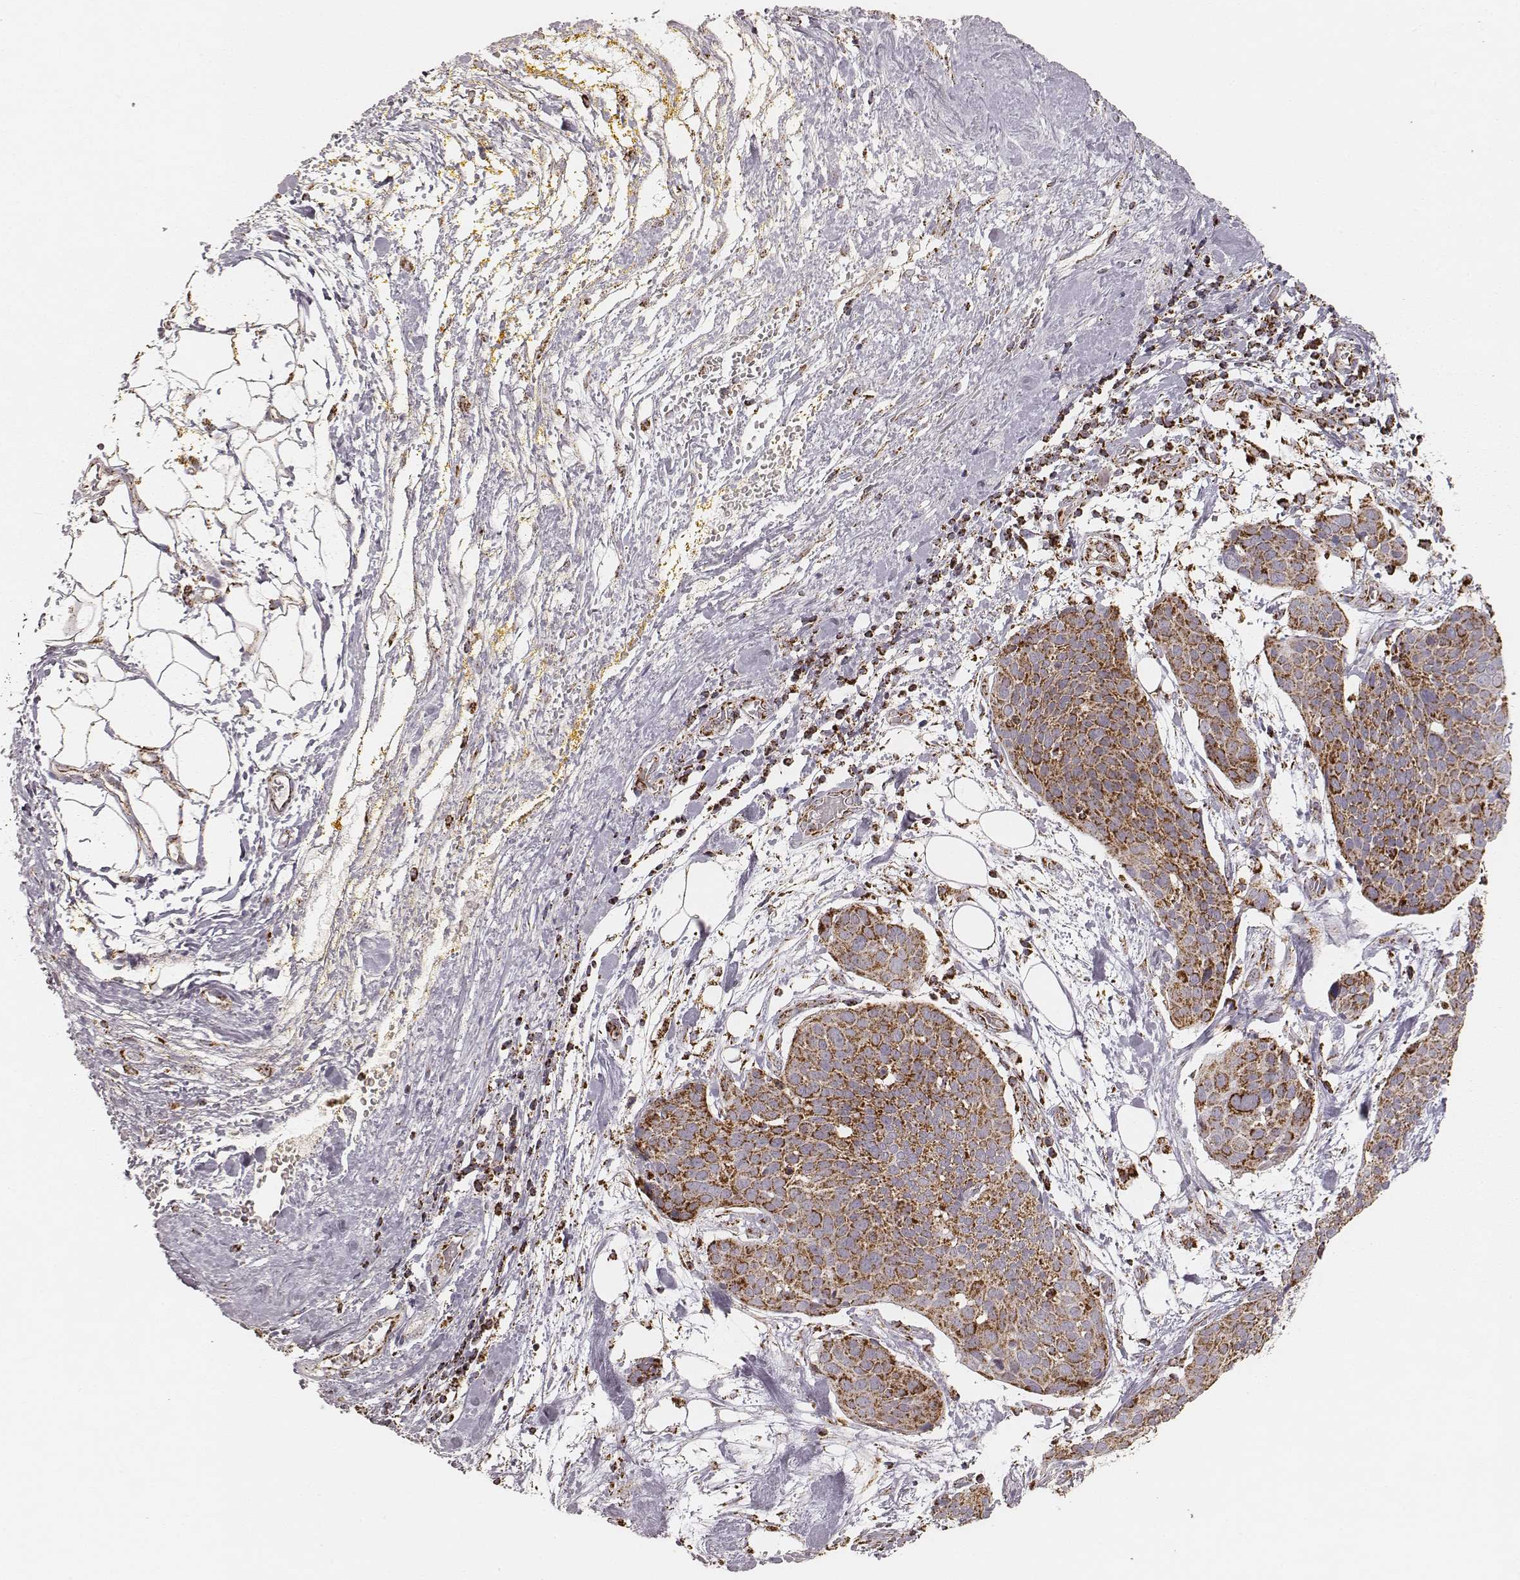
{"staining": {"intensity": "strong", "quantity": ">75%", "location": "cytoplasmic/membranous"}, "tissue": "cervical cancer", "cell_type": "Tumor cells", "image_type": "cancer", "snomed": [{"axis": "morphology", "description": "Squamous cell carcinoma, NOS"}, {"axis": "topography", "description": "Cervix"}], "caption": "A high amount of strong cytoplasmic/membranous staining is appreciated in about >75% of tumor cells in cervical cancer tissue.", "gene": "CS", "patient": {"sex": "female", "age": 39}}